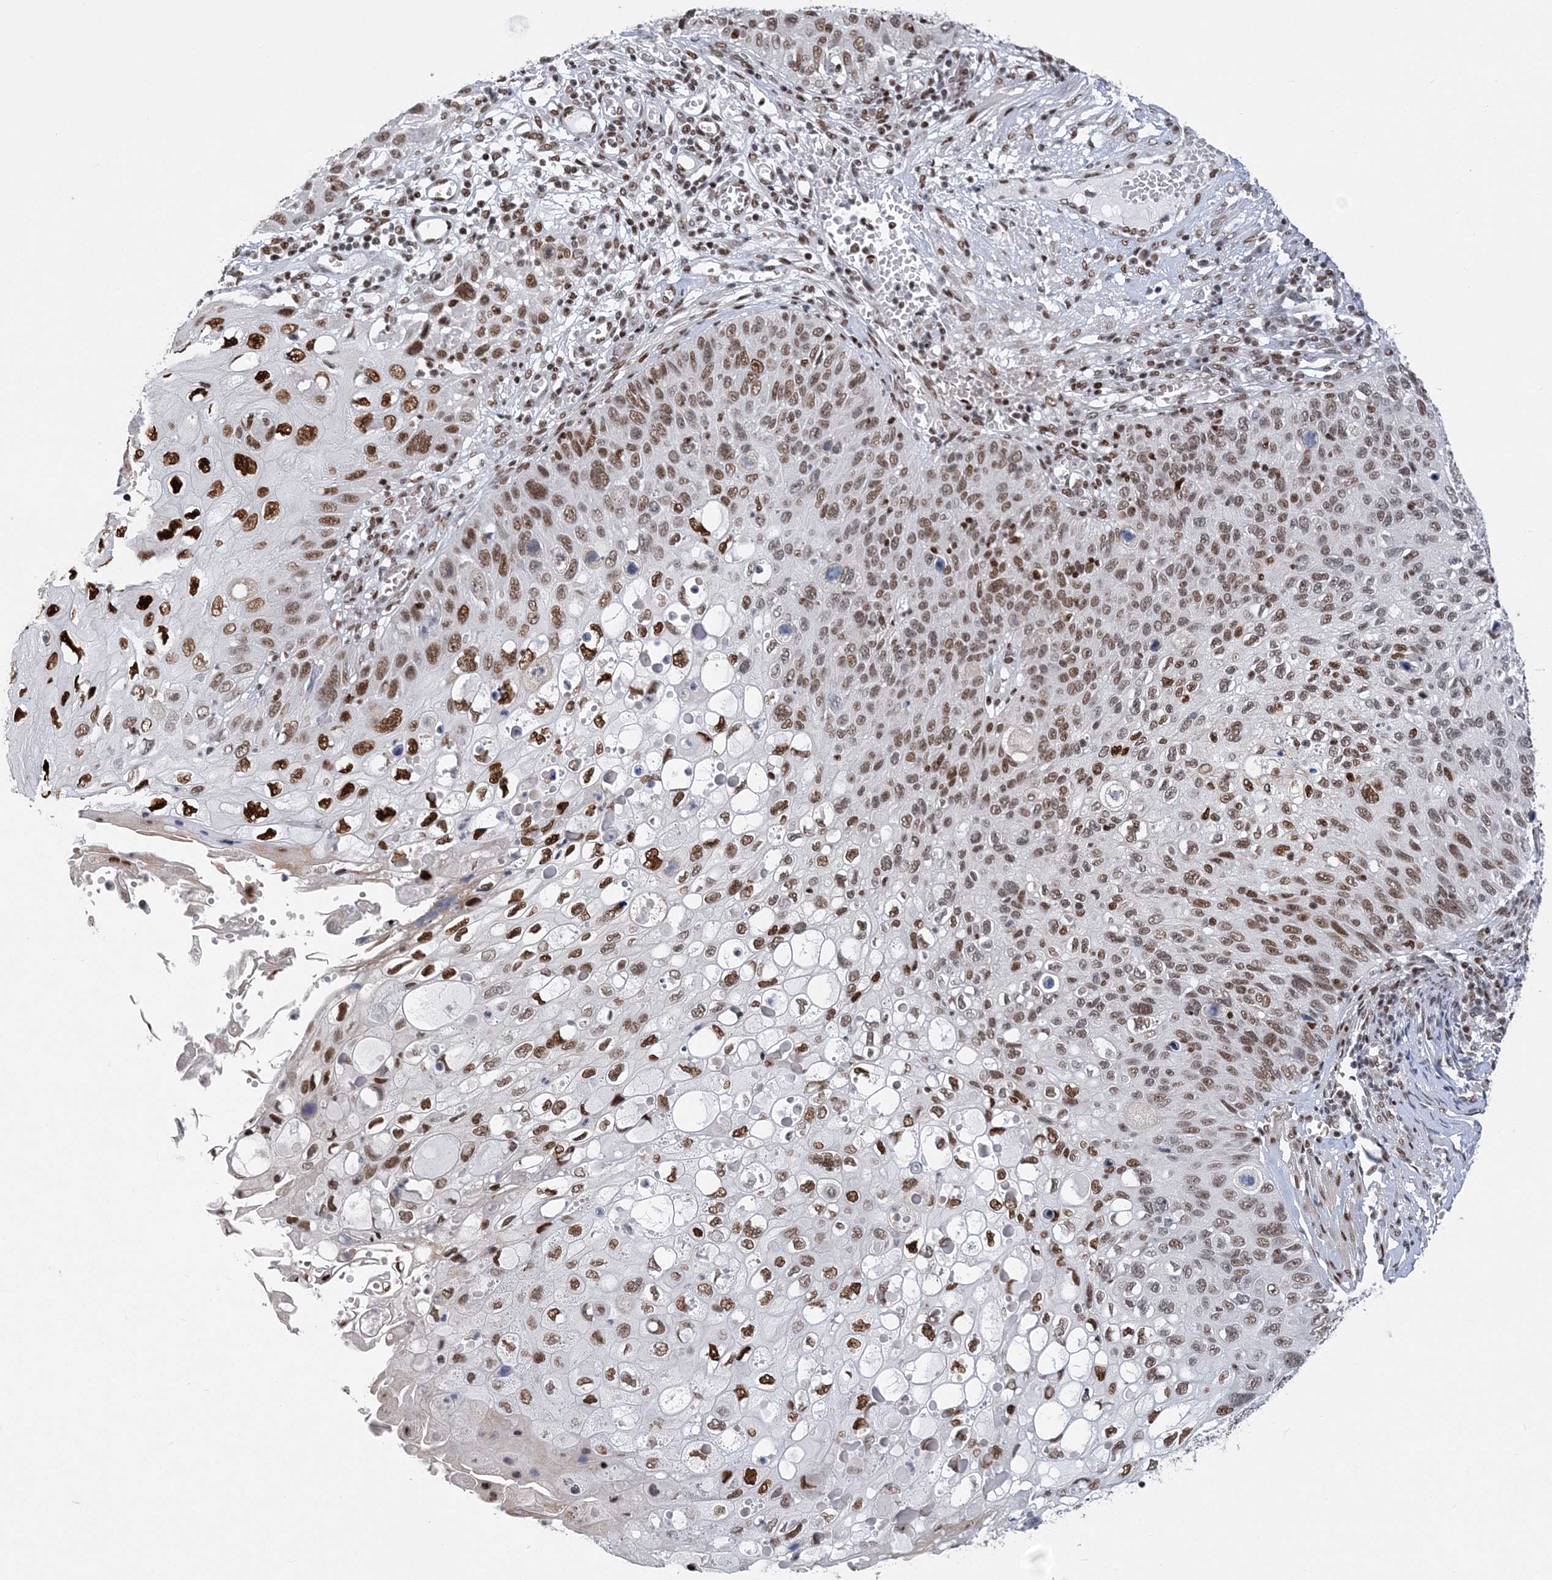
{"staining": {"intensity": "strong", "quantity": ">75%", "location": "nuclear"}, "tissue": "cervical cancer", "cell_type": "Tumor cells", "image_type": "cancer", "snomed": [{"axis": "morphology", "description": "Squamous cell carcinoma, NOS"}, {"axis": "topography", "description": "Cervix"}], "caption": "Human cervical cancer stained with a protein marker exhibits strong staining in tumor cells.", "gene": "ZBTB7A", "patient": {"sex": "female", "age": 70}}